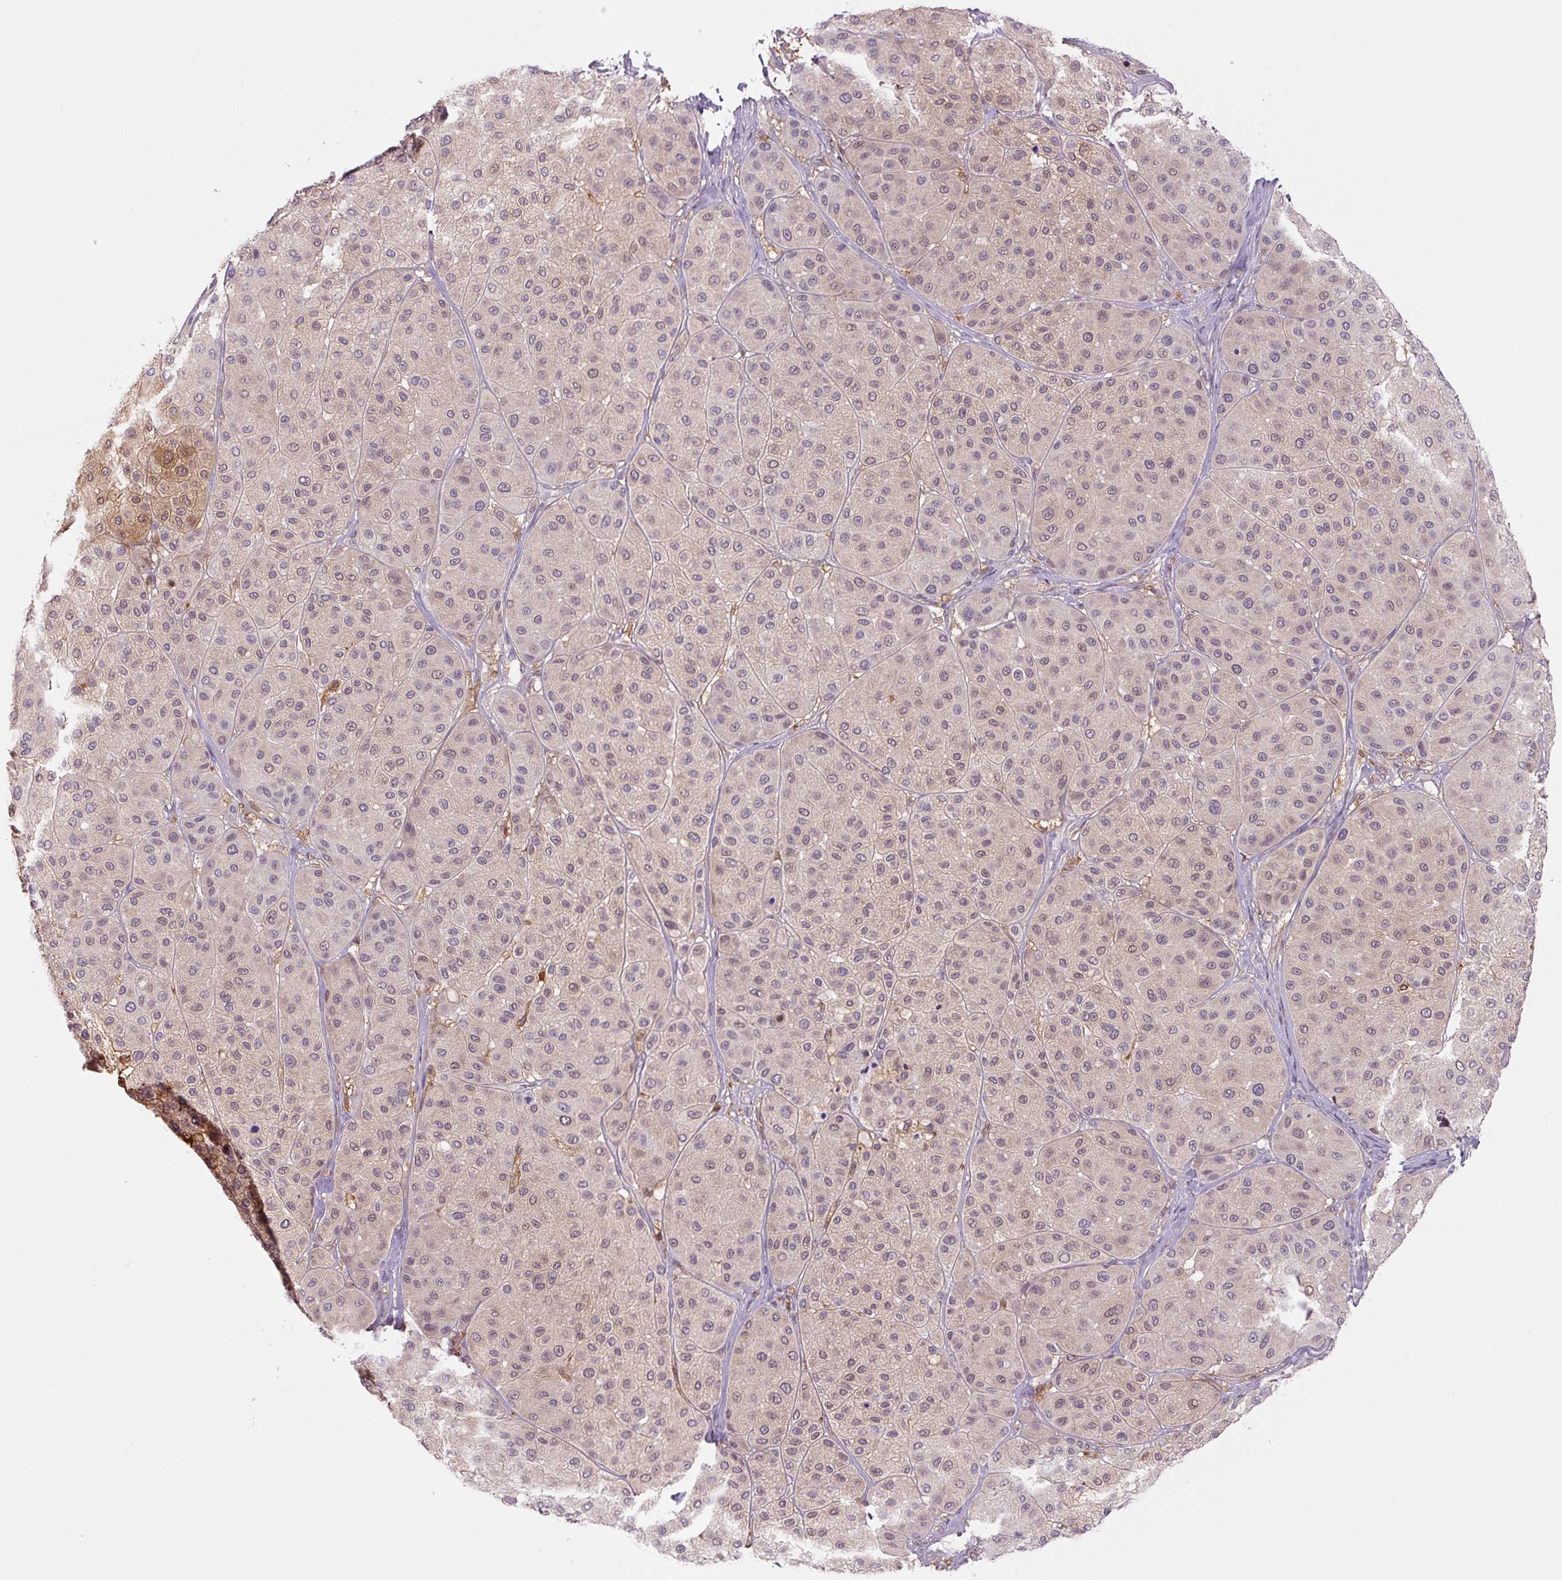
{"staining": {"intensity": "weak", "quantity": "<25%", "location": "nuclear"}, "tissue": "melanoma", "cell_type": "Tumor cells", "image_type": "cancer", "snomed": [{"axis": "morphology", "description": "Malignant melanoma, Metastatic site"}, {"axis": "topography", "description": "Smooth muscle"}], "caption": "Immunohistochemical staining of human melanoma demonstrates no significant positivity in tumor cells.", "gene": "SPSB2", "patient": {"sex": "male", "age": 41}}